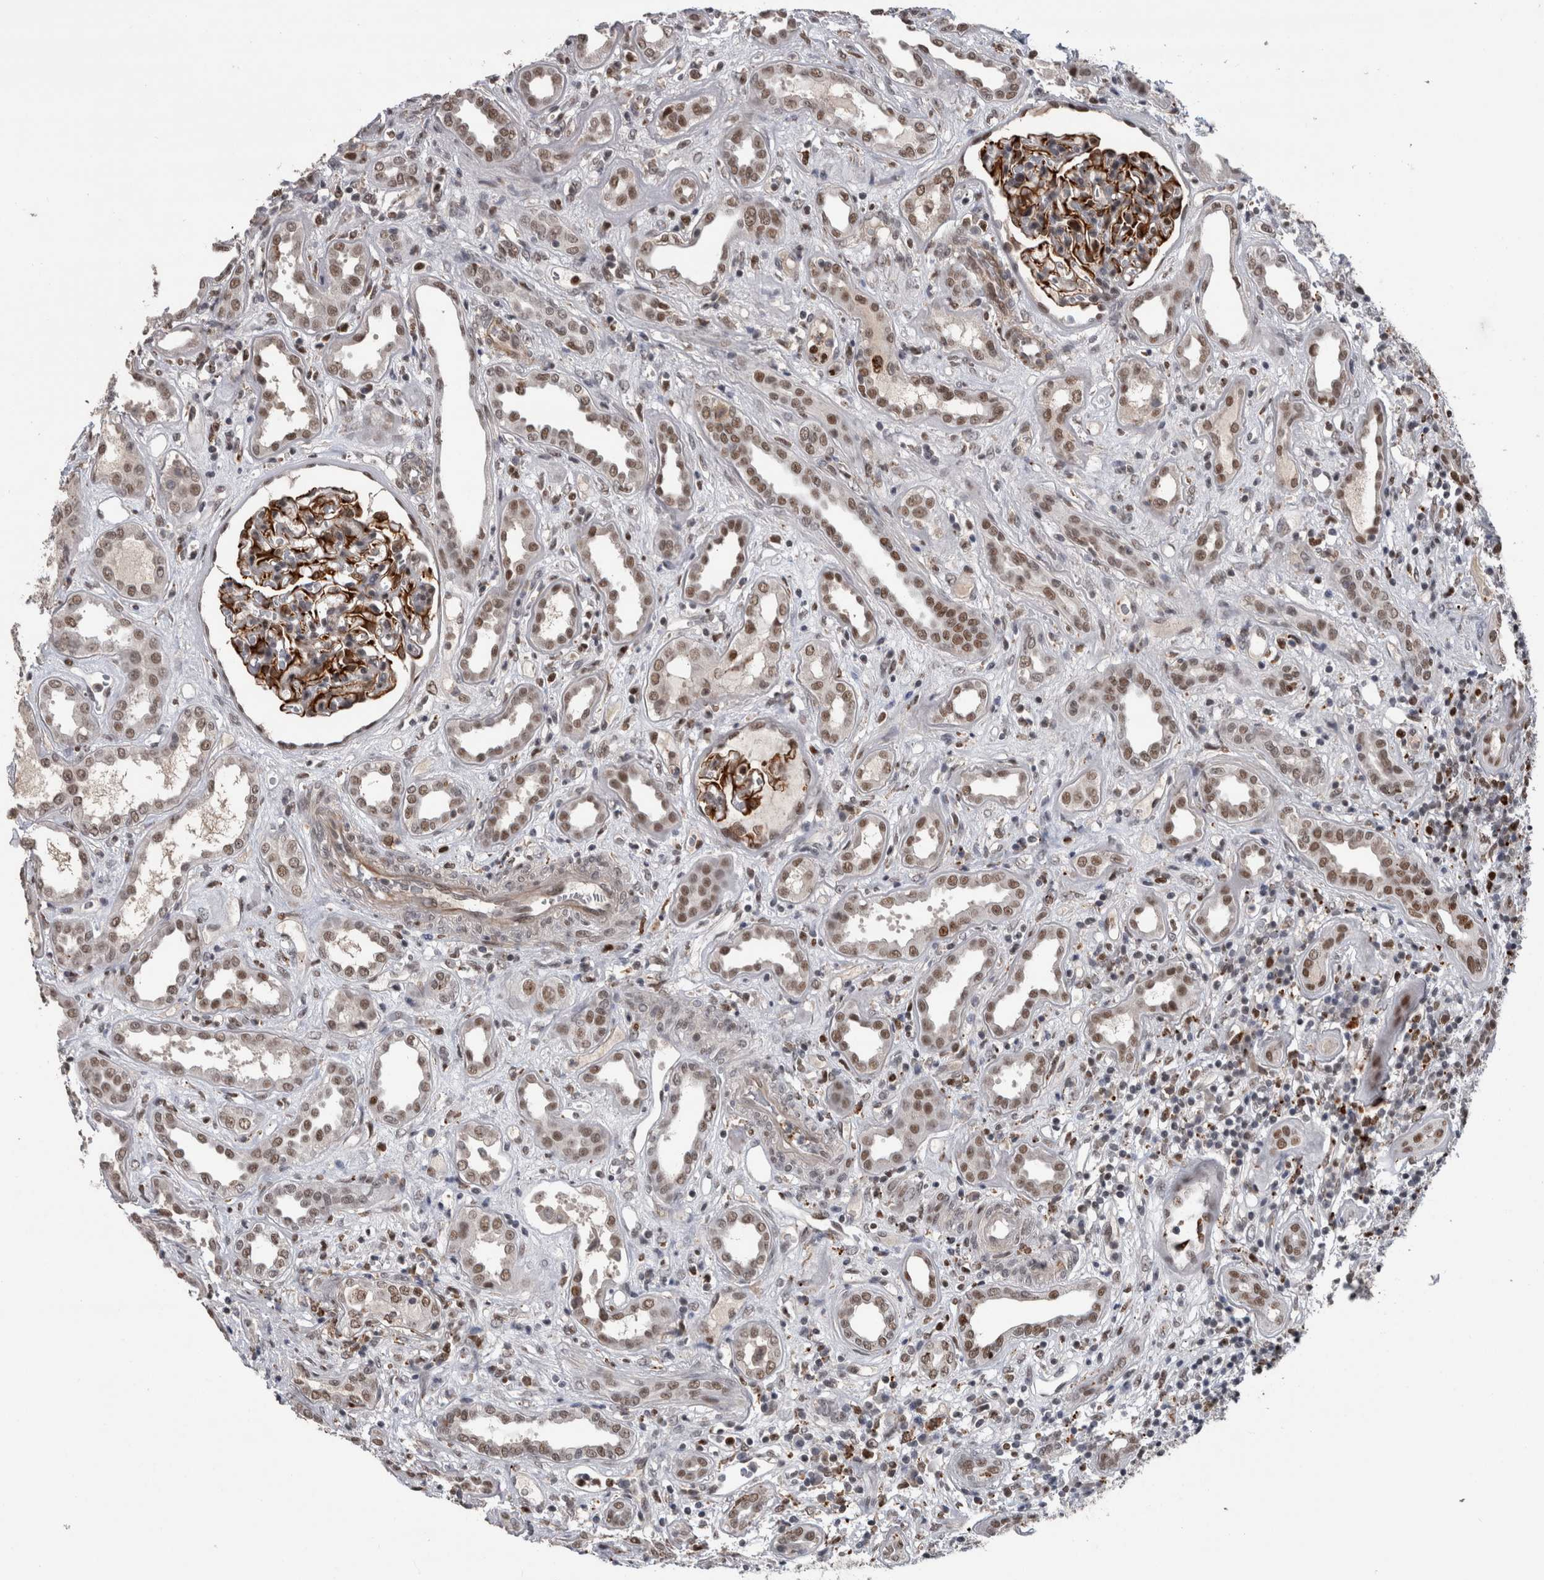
{"staining": {"intensity": "strong", "quantity": ">75%", "location": "cytoplasmic/membranous"}, "tissue": "kidney", "cell_type": "Cells in glomeruli", "image_type": "normal", "snomed": [{"axis": "morphology", "description": "Normal tissue, NOS"}, {"axis": "topography", "description": "Kidney"}], "caption": "An immunohistochemistry image of benign tissue is shown. Protein staining in brown labels strong cytoplasmic/membranous positivity in kidney within cells in glomeruli. The staining was performed using DAB, with brown indicating positive protein expression. Nuclei are stained blue with hematoxylin.", "gene": "POLD2", "patient": {"sex": "male", "age": 59}}